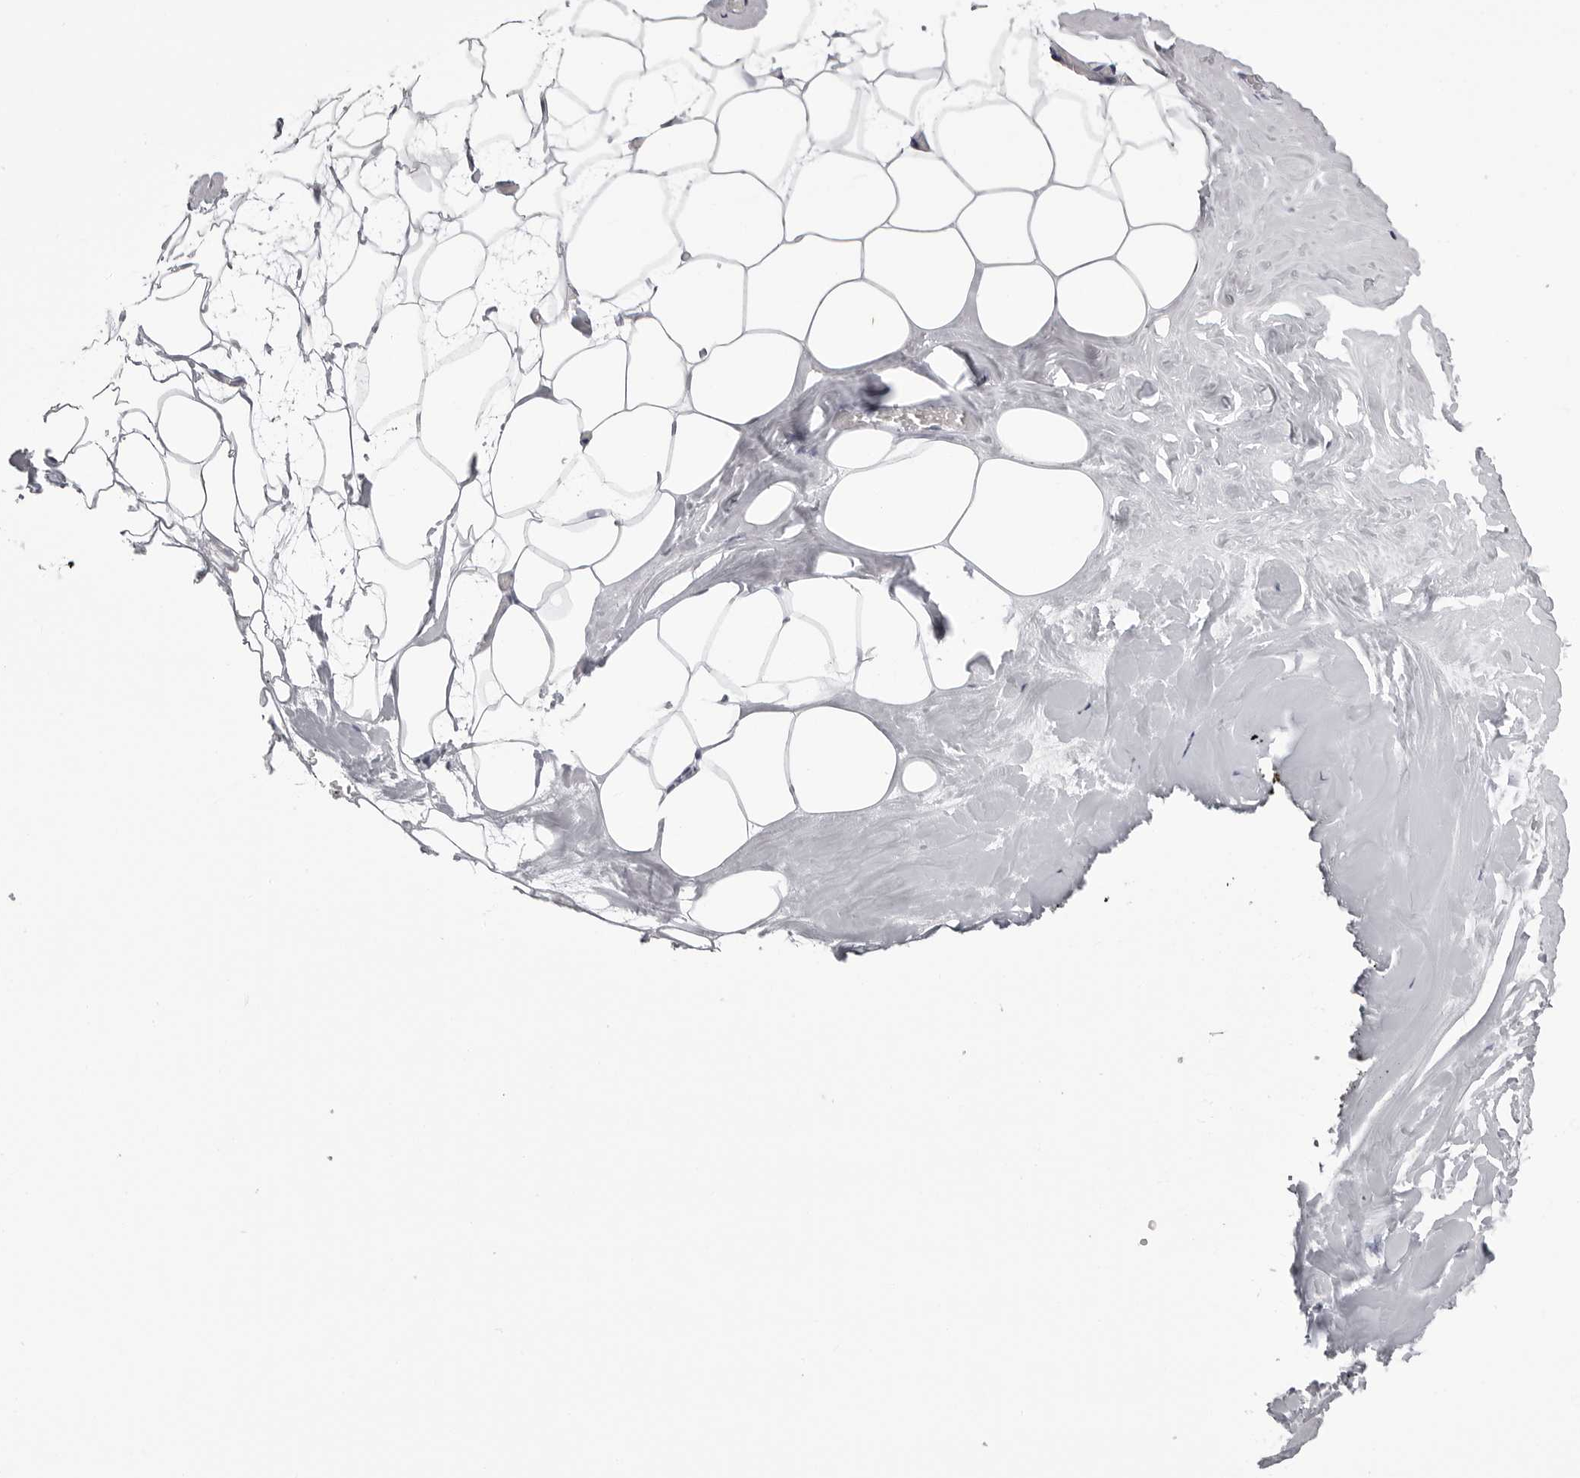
{"staining": {"intensity": "negative", "quantity": "none", "location": "none"}, "tissue": "adipose tissue", "cell_type": "Adipocytes", "image_type": "normal", "snomed": [{"axis": "morphology", "description": "Normal tissue, NOS"}, {"axis": "morphology", "description": "Fibrosis, NOS"}, {"axis": "topography", "description": "Breast"}, {"axis": "topography", "description": "Adipose tissue"}], "caption": "A histopathology image of adipose tissue stained for a protein demonstrates no brown staining in adipocytes. (Stains: DAB immunohistochemistry with hematoxylin counter stain, Microscopy: brightfield microscopy at high magnification).", "gene": "BPIFA1", "patient": {"sex": "female", "age": 39}}